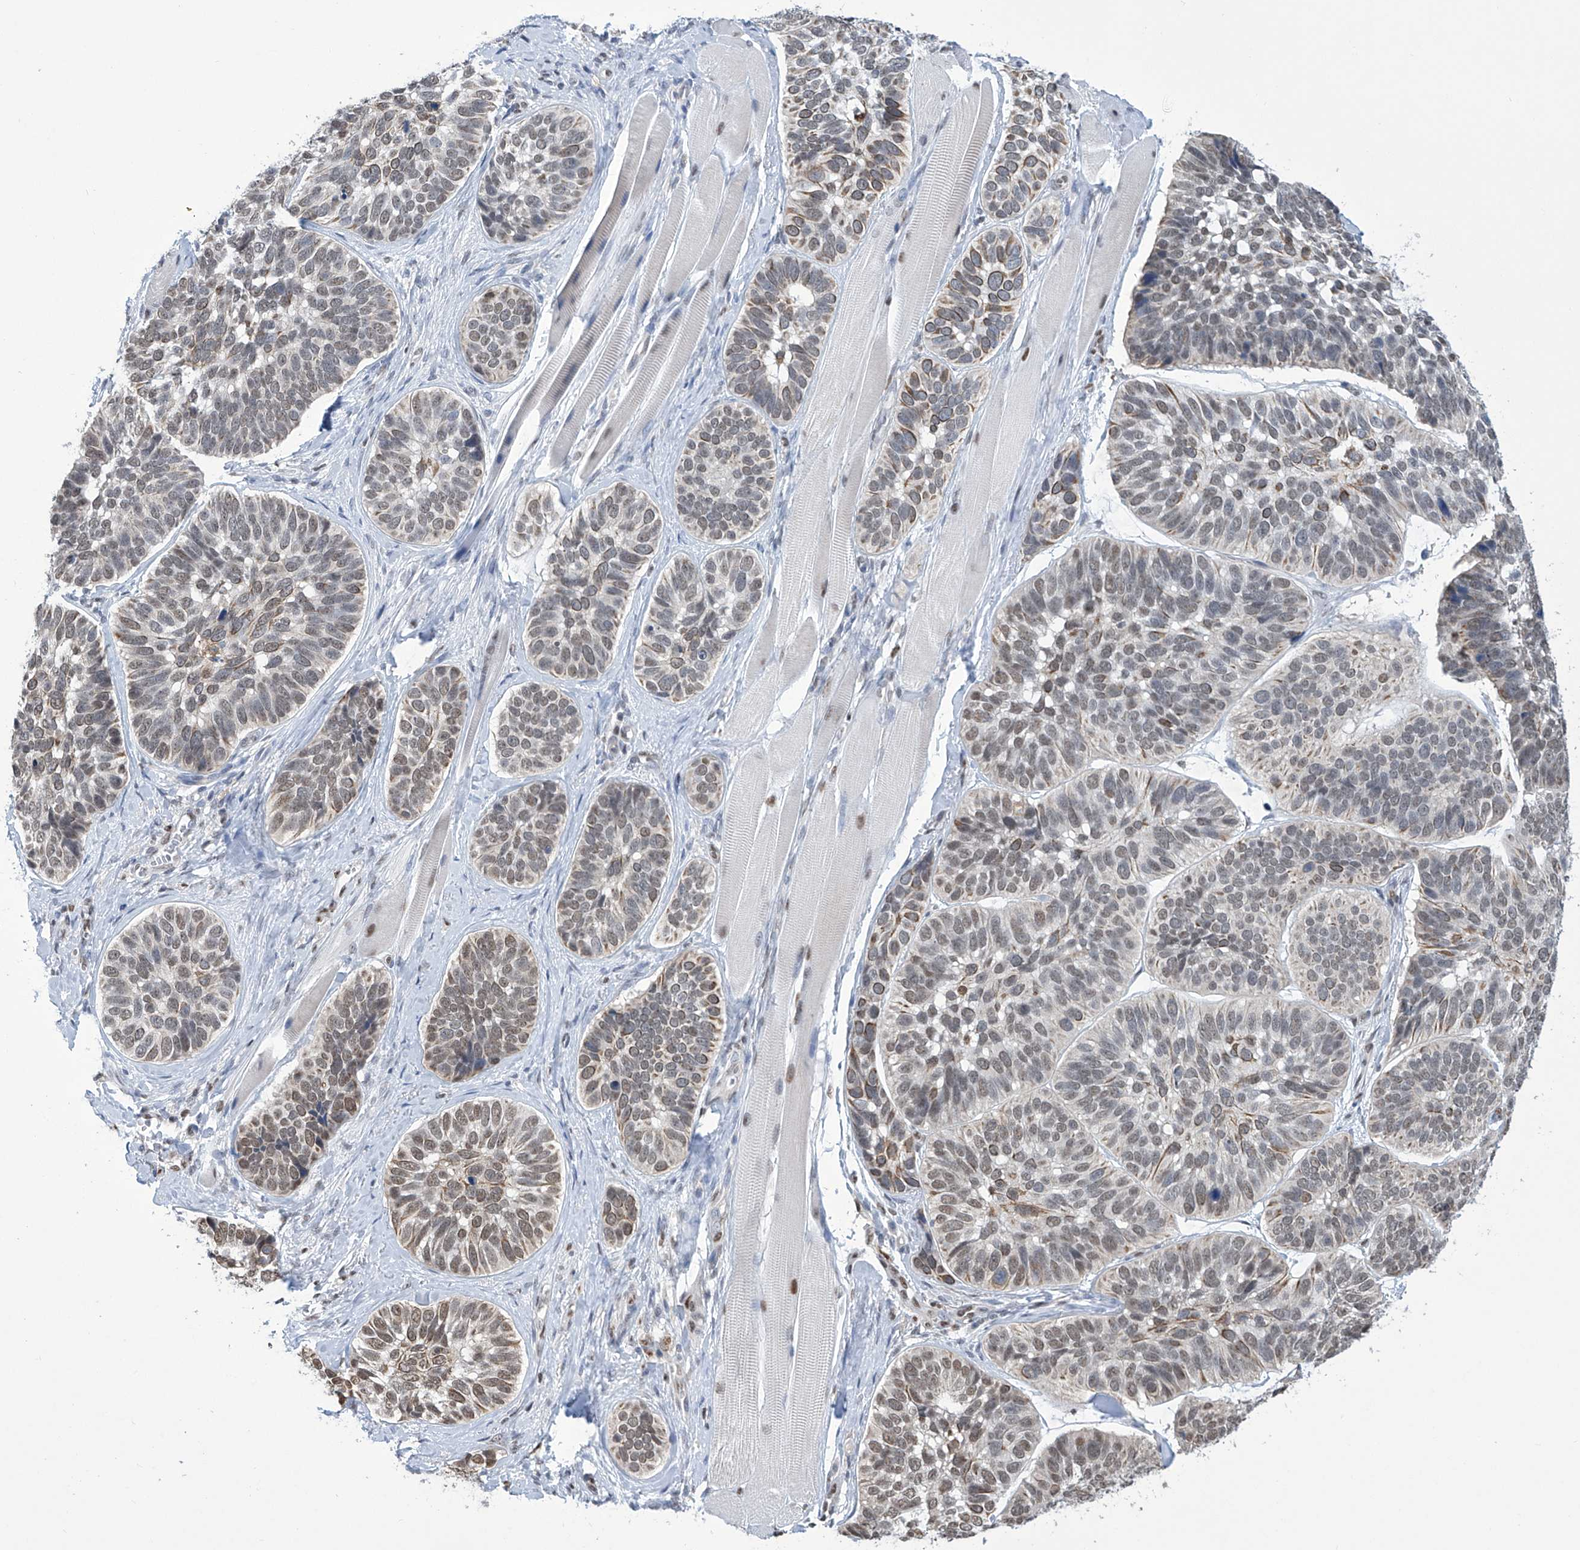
{"staining": {"intensity": "moderate", "quantity": "25%-75%", "location": "nuclear"}, "tissue": "skin cancer", "cell_type": "Tumor cells", "image_type": "cancer", "snomed": [{"axis": "morphology", "description": "Basal cell carcinoma"}, {"axis": "topography", "description": "Skin"}], "caption": "Immunohistochemistry (IHC) of skin basal cell carcinoma displays medium levels of moderate nuclear positivity in approximately 25%-75% of tumor cells.", "gene": "SREBF2", "patient": {"sex": "male", "age": 62}}